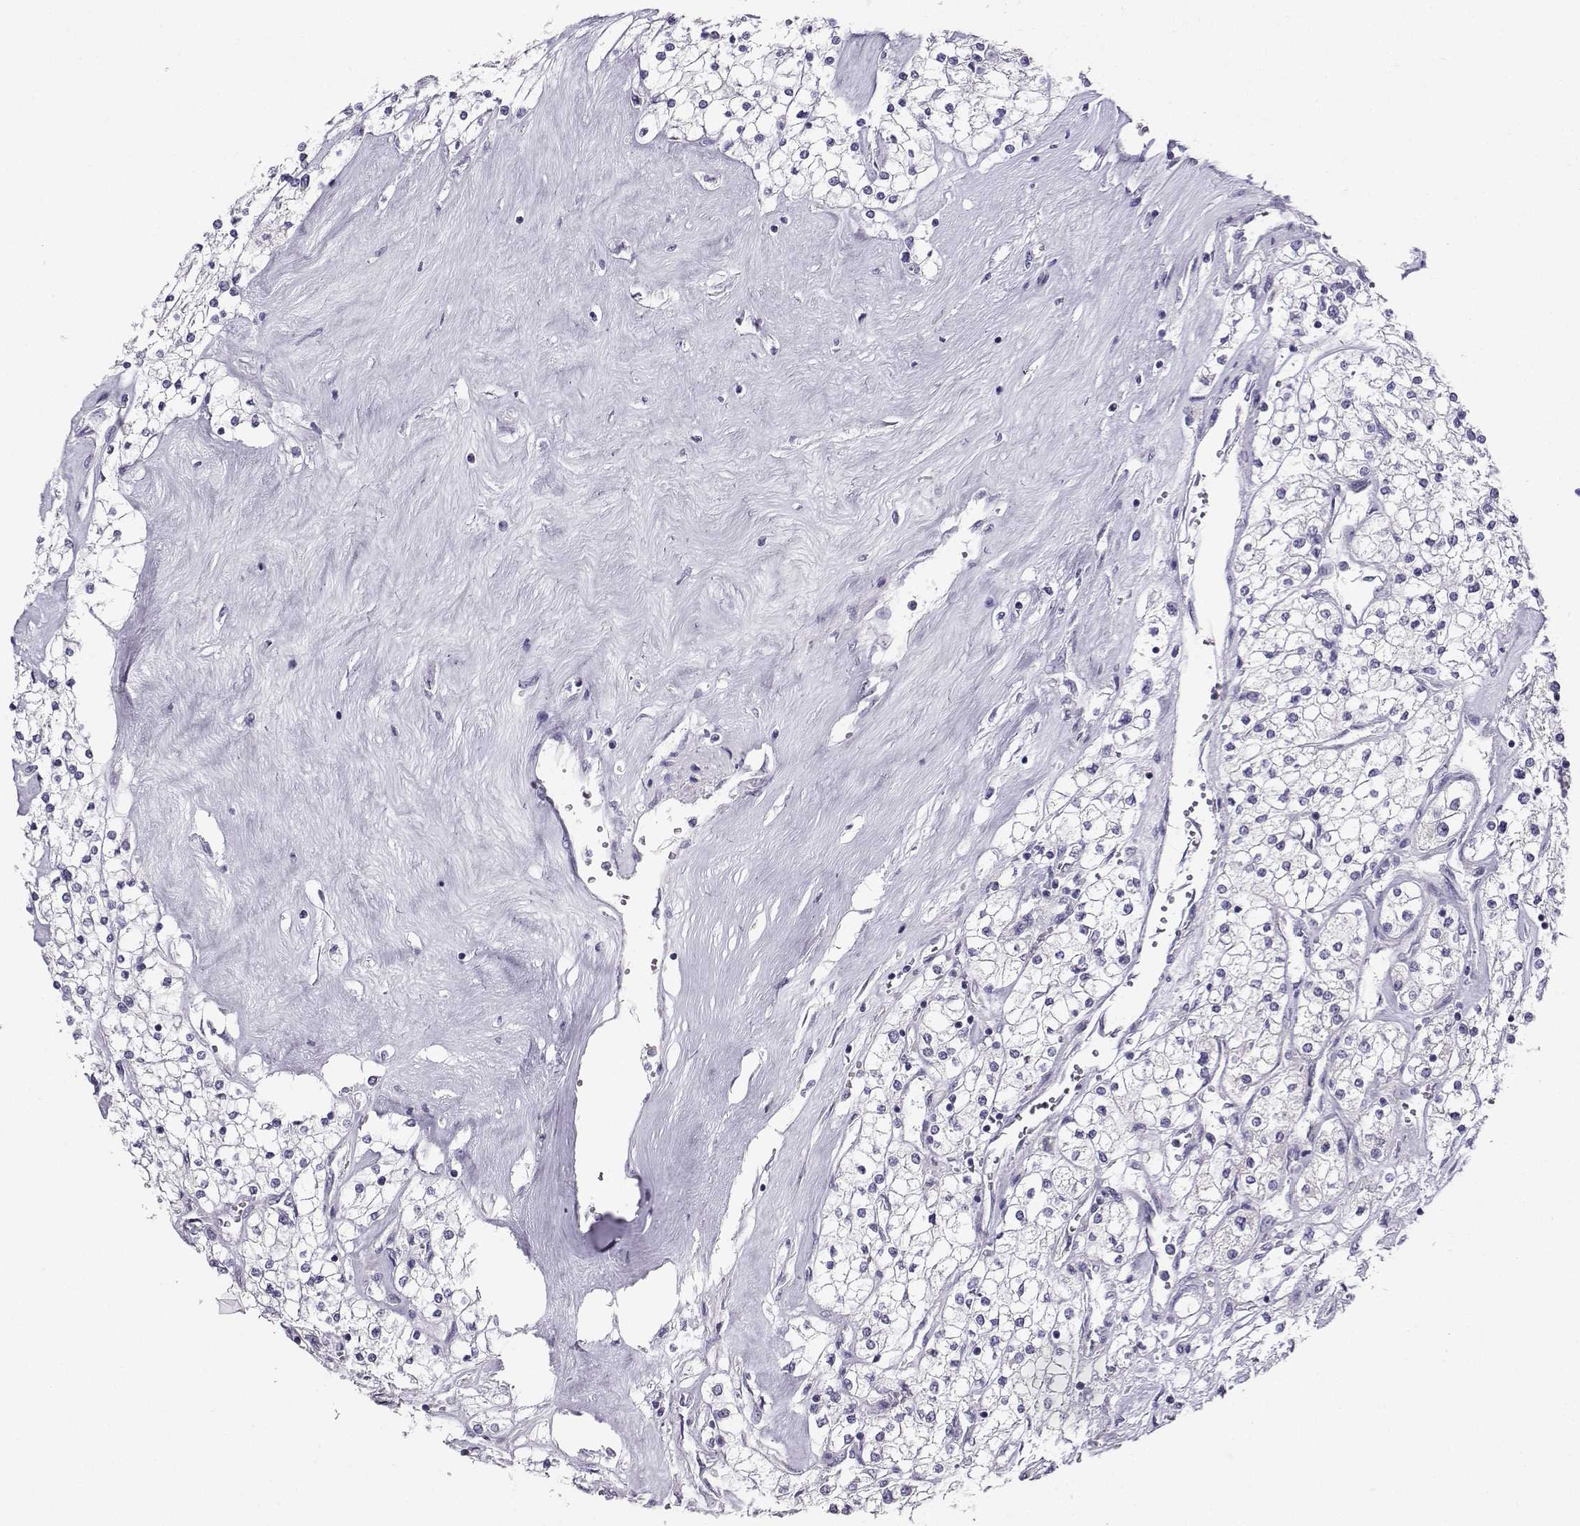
{"staining": {"intensity": "negative", "quantity": "none", "location": "none"}, "tissue": "renal cancer", "cell_type": "Tumor cells", "image_type": "cancer", "snomed": [{"axis": "morphology", "description": "Adenocarcinoma, NOS"}, {"axis": "topography", "description": "Kidney"}], "caption": "This is a histopathology image of IHC staining of adenocarcinoma (renal), which shows no expression in tumor cells. Nuclei are stained in blue.", "gene": "AVP", "patient": {"sex": "male", "age": 80}}